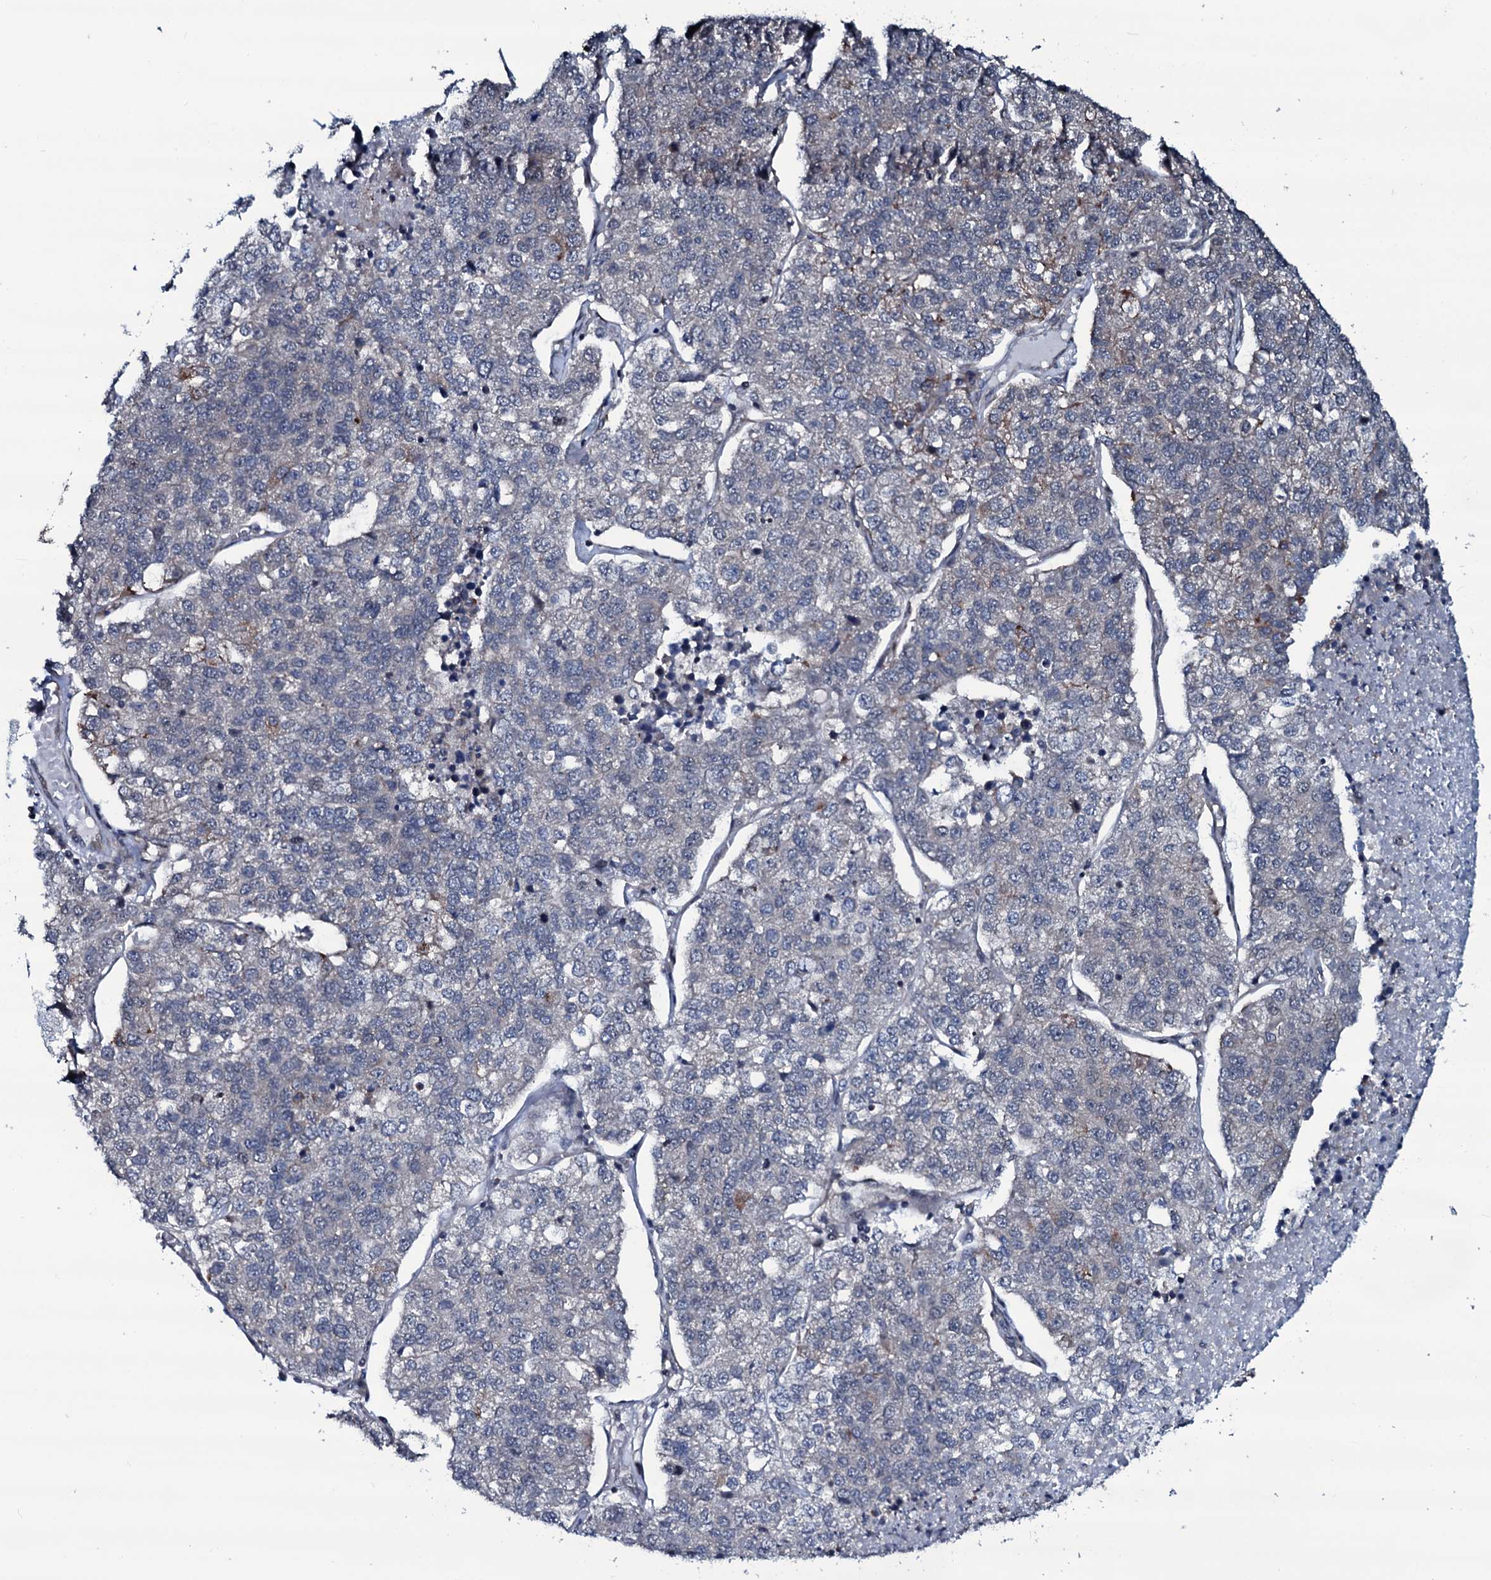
{"staining": {"intensity": "negative", "quantity": "none", "location": "none"}, "tissue": "lung cancer", "cell_type": "Tumor cells", "image_type": "cancer", "snomed": [{"axis": "morphology", "description": "Adenocarcinoma, NOS"}, {"axis": "topography", "description": "Lung"}], "caption": "DAB immunohistochemical staining of human lung cancer (adenocarcinoma) reveals no significant expression in tumor cells.", "gene": "OGFOD2", "patient": {"sex": "male", "age": 49}}